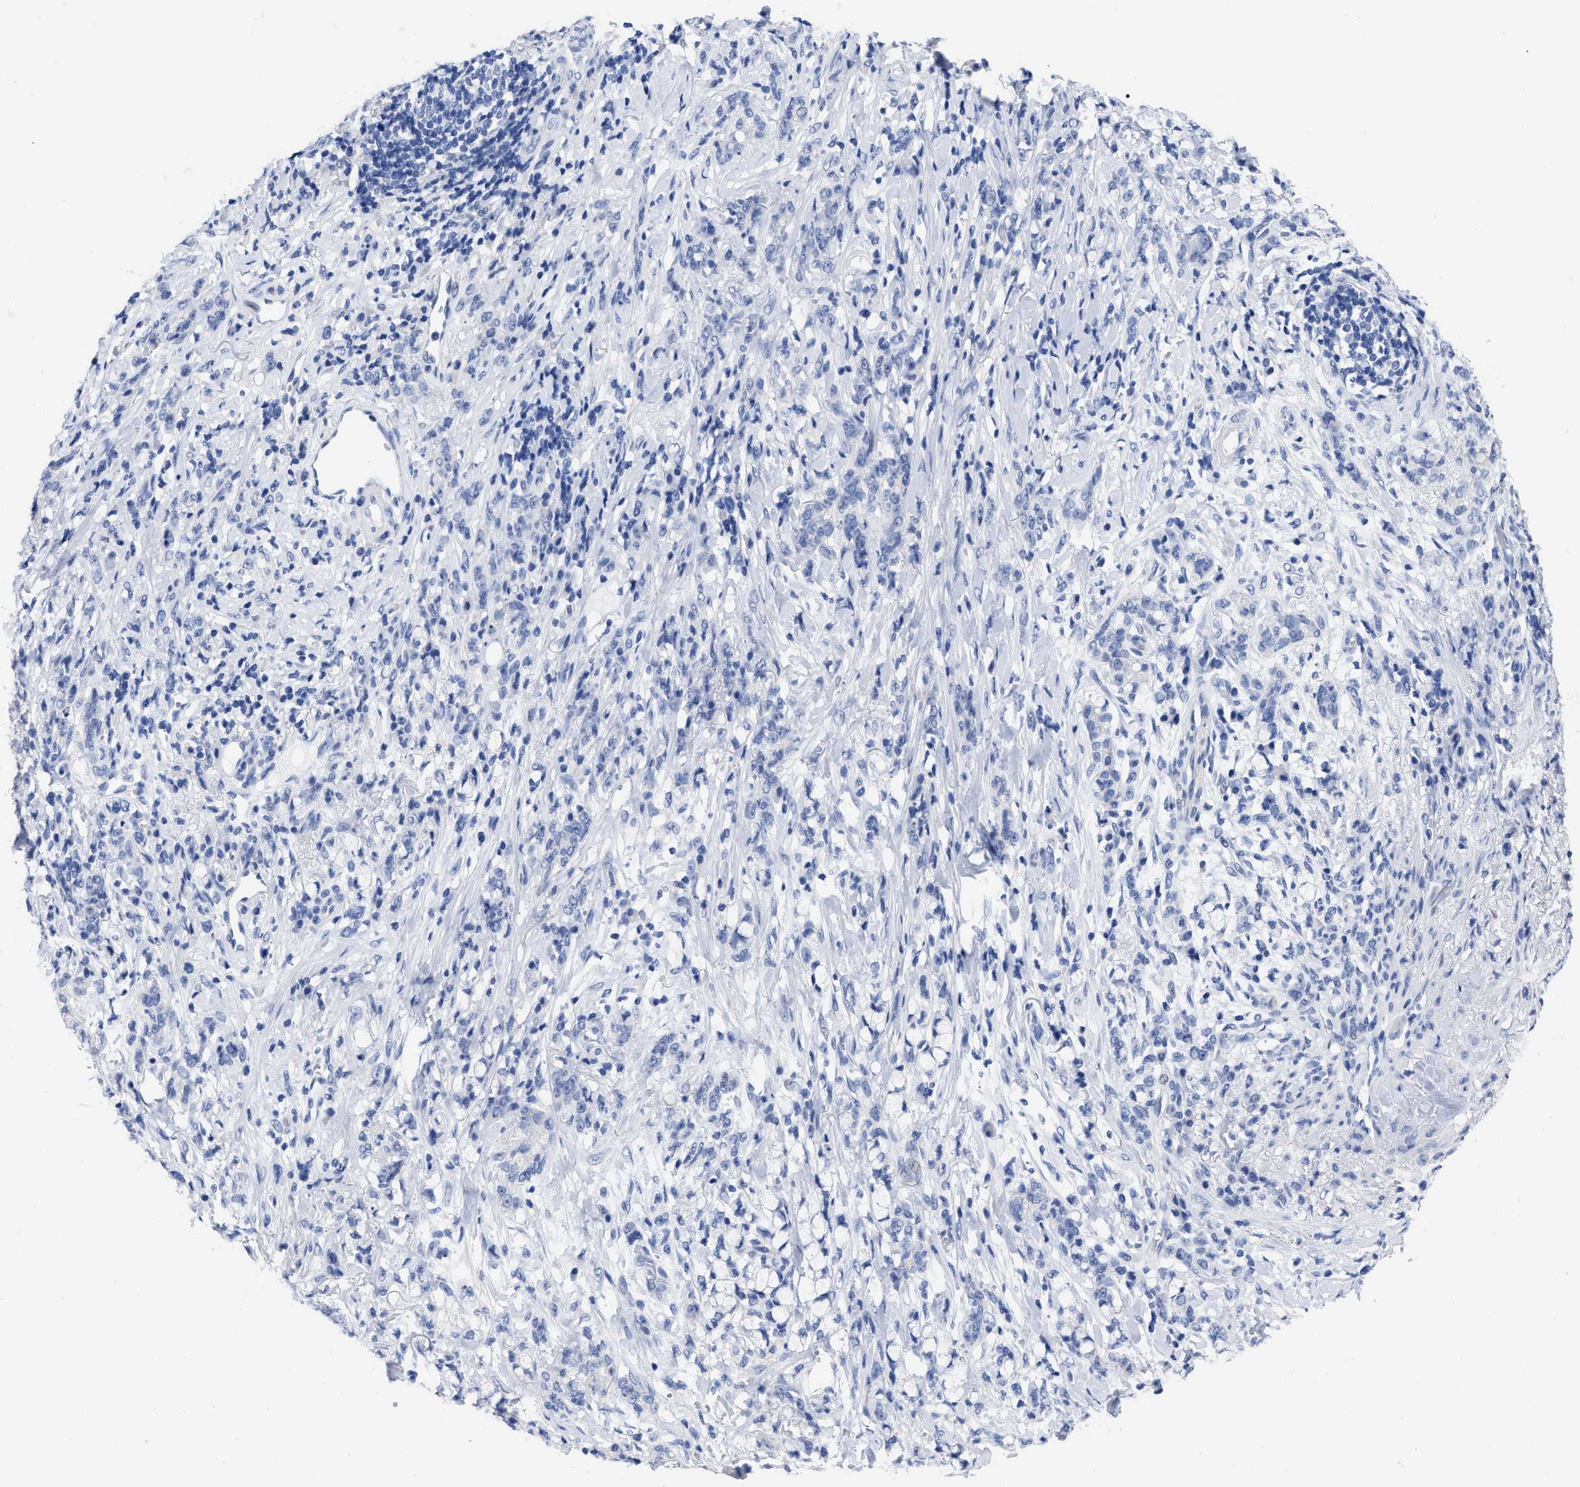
{"staining": {"intensity": "negative", "quantity": "none", "location": "none"}, "tissue": "stomach cancer", "cell_type": "Tumor cells", "image_type": "cancer", "snomed": [{"axis": "morphology", "description": "Adenocarcinoma, NOS"}, {"axis": "topography", "description": "Stomach, lower"}], "caption": "This is an IHC image of stomach cancer (adenocarcinoma). There is no staining in tumor cells.", "gene": "ANXA13", "patient": {"sex": "male", "age": 88}}